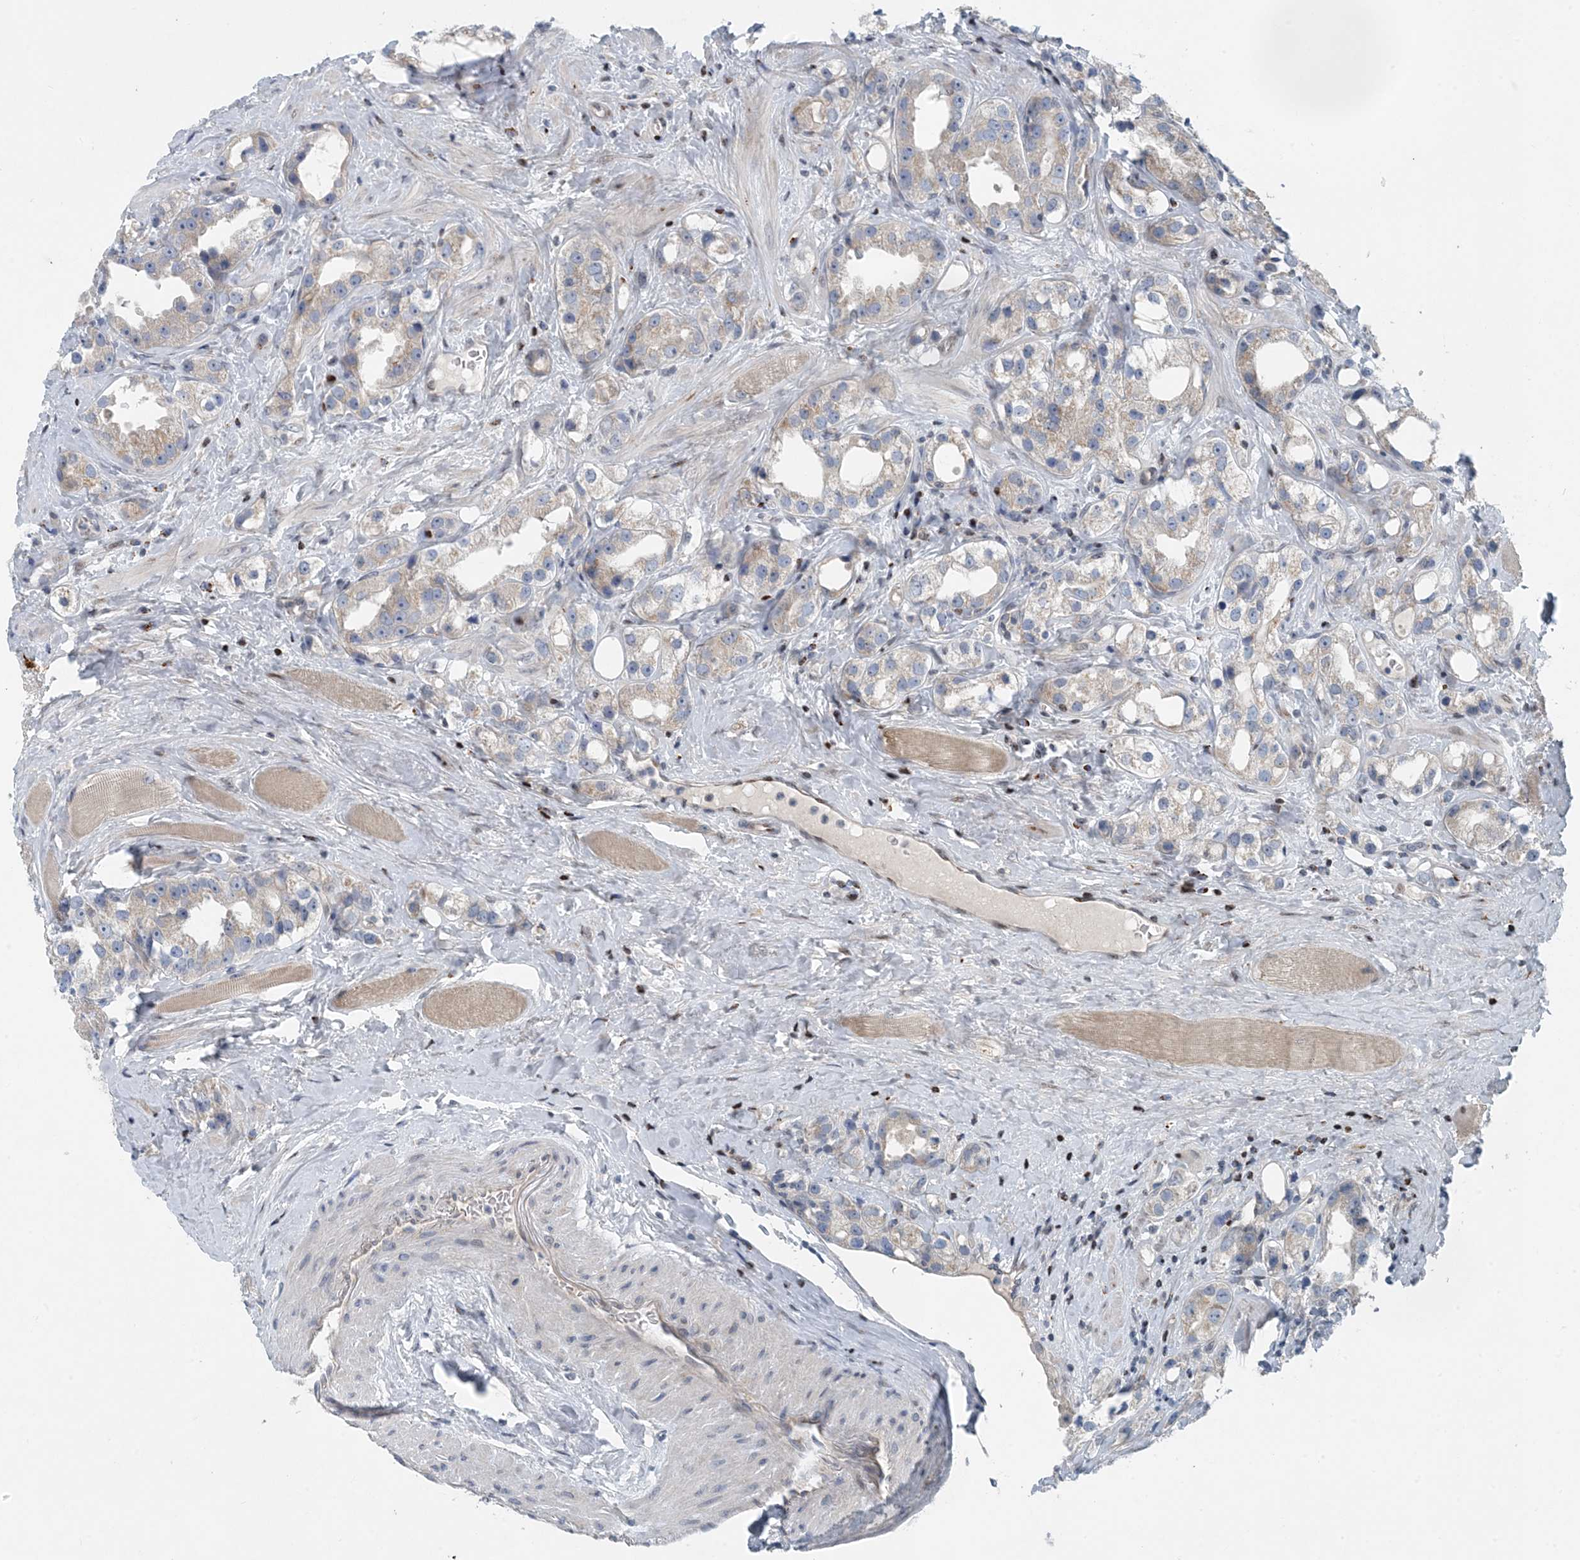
{"staining": {"intensity": "weak", "quantity": "25%-75%", "location": "cytoplasmic/membranous"}, "tissue": "prostate cancer", "cell_type": "Tumor cells", "image_type": "cancer", "snomed": [{"axis": "morphology", "description": "Adenocarcinoma, NOS"}, {"axis": "topography", "description": "Prostate"}], "caption": "Adenocarcinoma (prostate) stained for a protein displays weak cytoplasmic/membranous positivity in tumor cells.", "gene": "HIKESHI", "patient": {"sex": "male", "age": 79}}